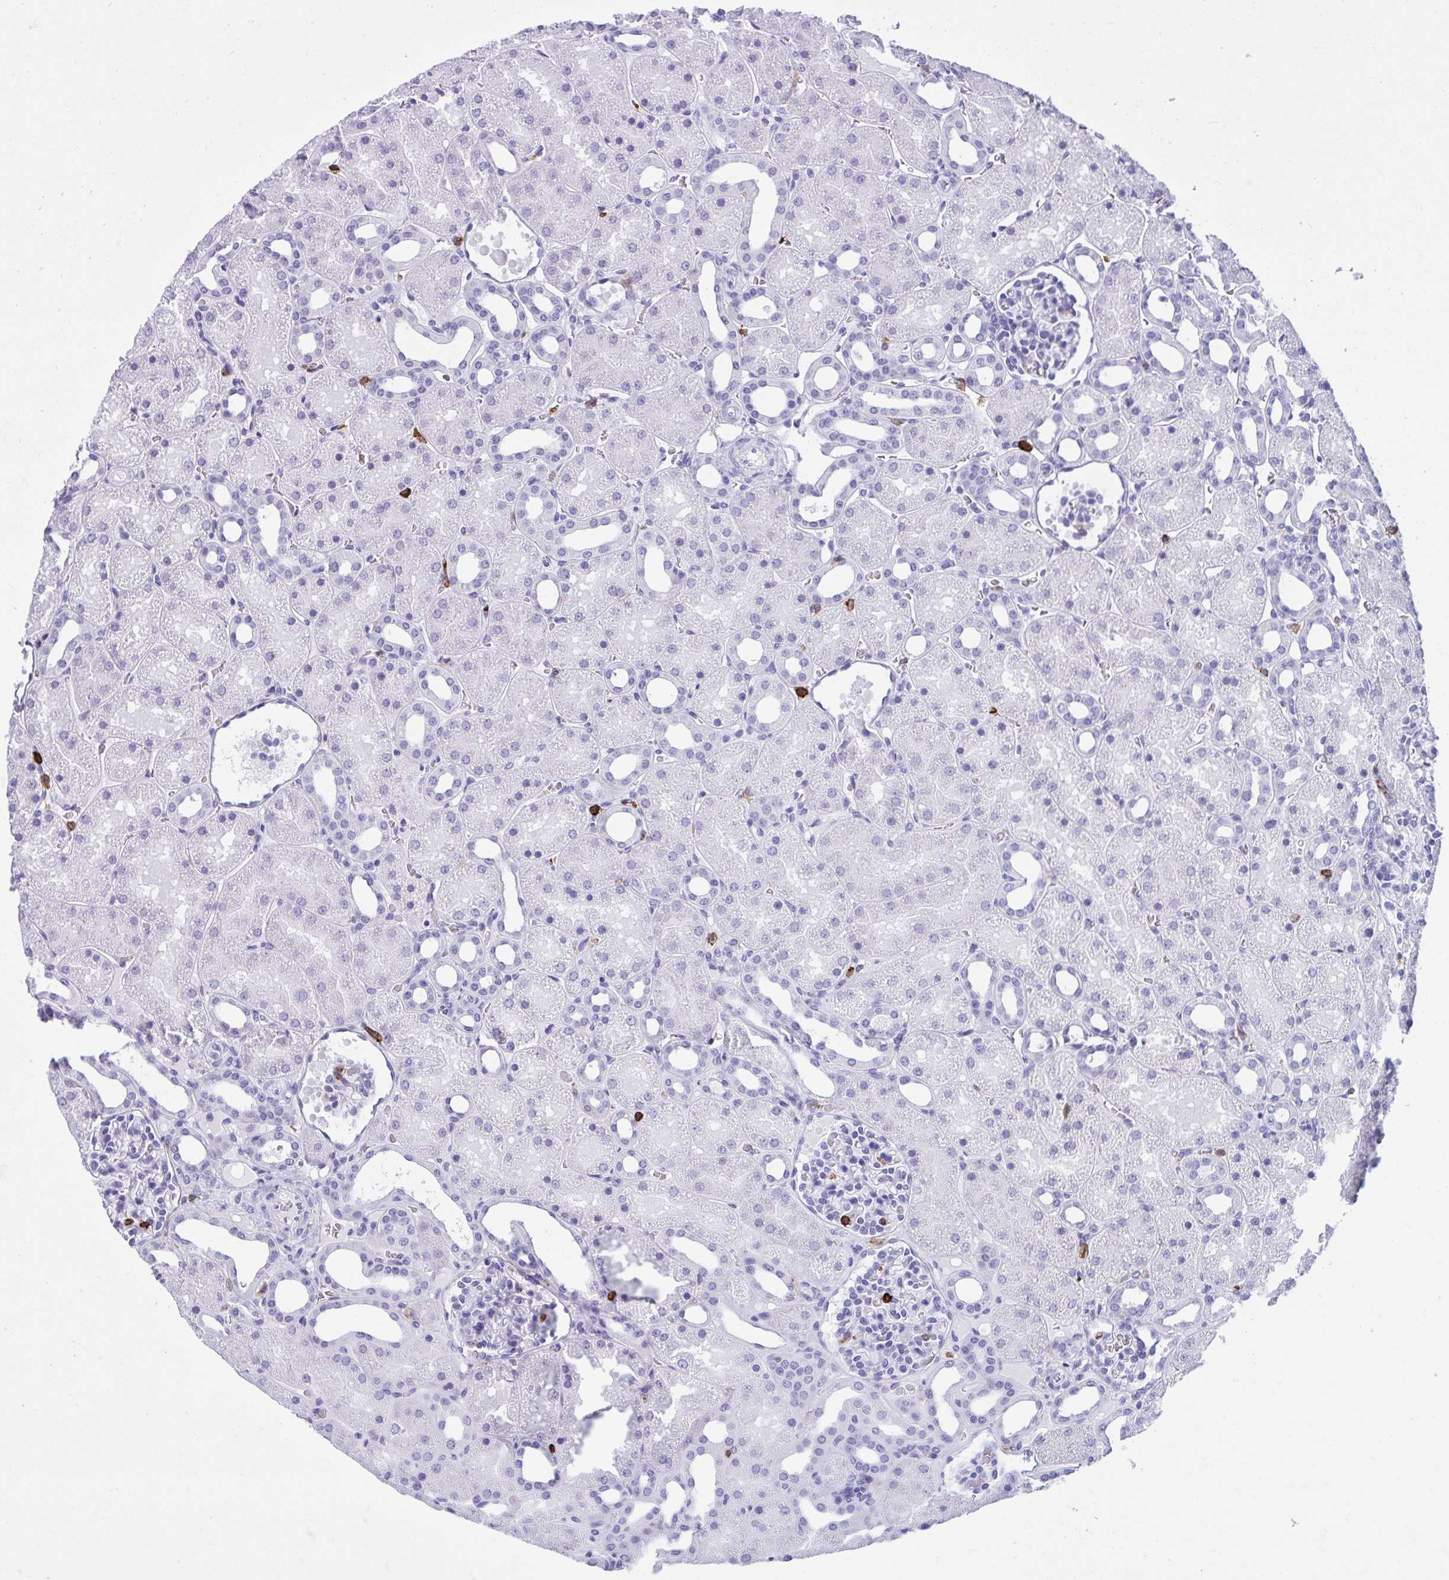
{"staining": {"intensity": "negative", "quantity": "none", "location": "none"}, "tissue": "kidney", "cell_type": "Cells in glomeruli", "image_type": "normal", "snomed": [{"axis": "morphology", "description": "Normal tissue, NOS"}, {"axis": "topography", "description": "Kidney"}], "caption": "Benign kidney was stained to show a protein in brown. There is no significant positivity in cells in glomeruli. (DAB (3,3'-diaminobenzidine) immunohistochemistry visualized using brightfield microscopy, high magnification).", "gene": "SPN", "patient": {"sex": "male", "age": 2}}